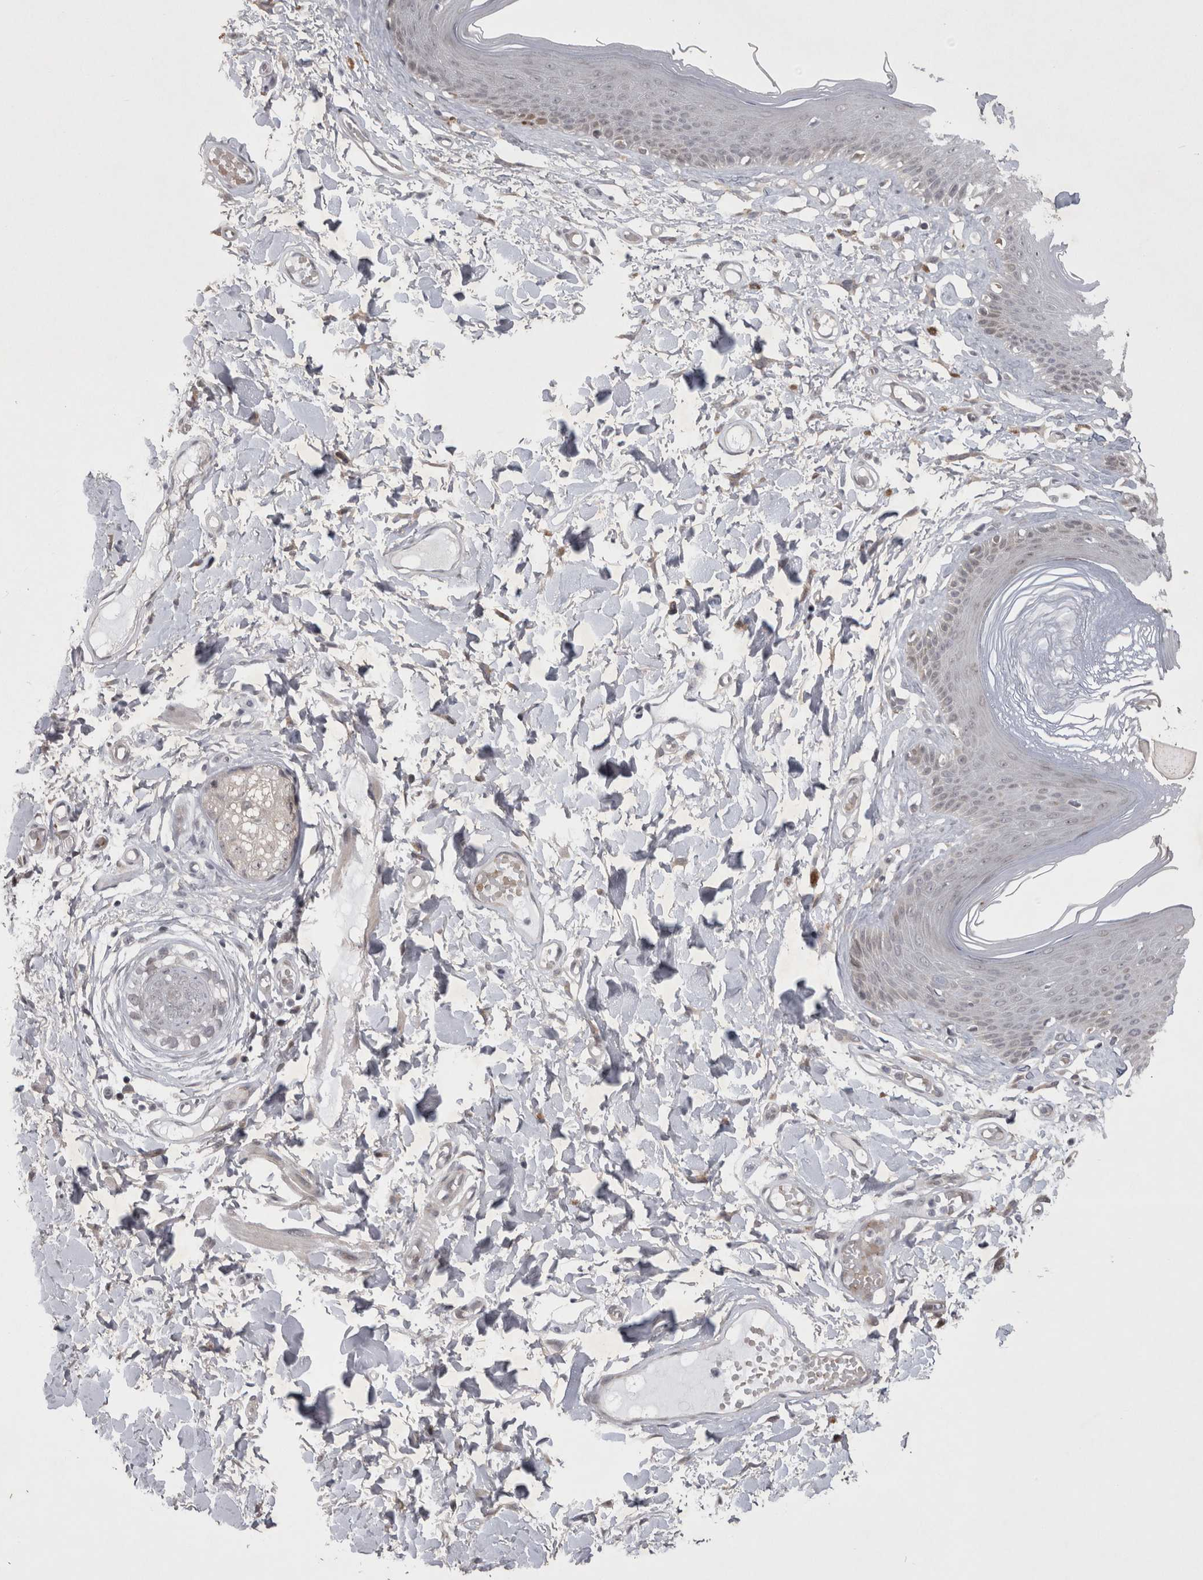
{"staining": {"intensity": "negative", "quantity": "none", "location": "none"}, "tissue": "skin", "cell_type": "Epidermal cells", "image_type": "normal", "snomed": [{"axis": "morphology", "description": "Normal tissue, NOS"}, {"axis": "topography", "description": "Vulva"}], "caption": "DAB (3,3'-diaminobenzidine) immunohistochemical staining of benign human skin displays no significant staining in epidermal cells.", "gene": "IFI44", "patient": {"sex": "female", "age": 73}}